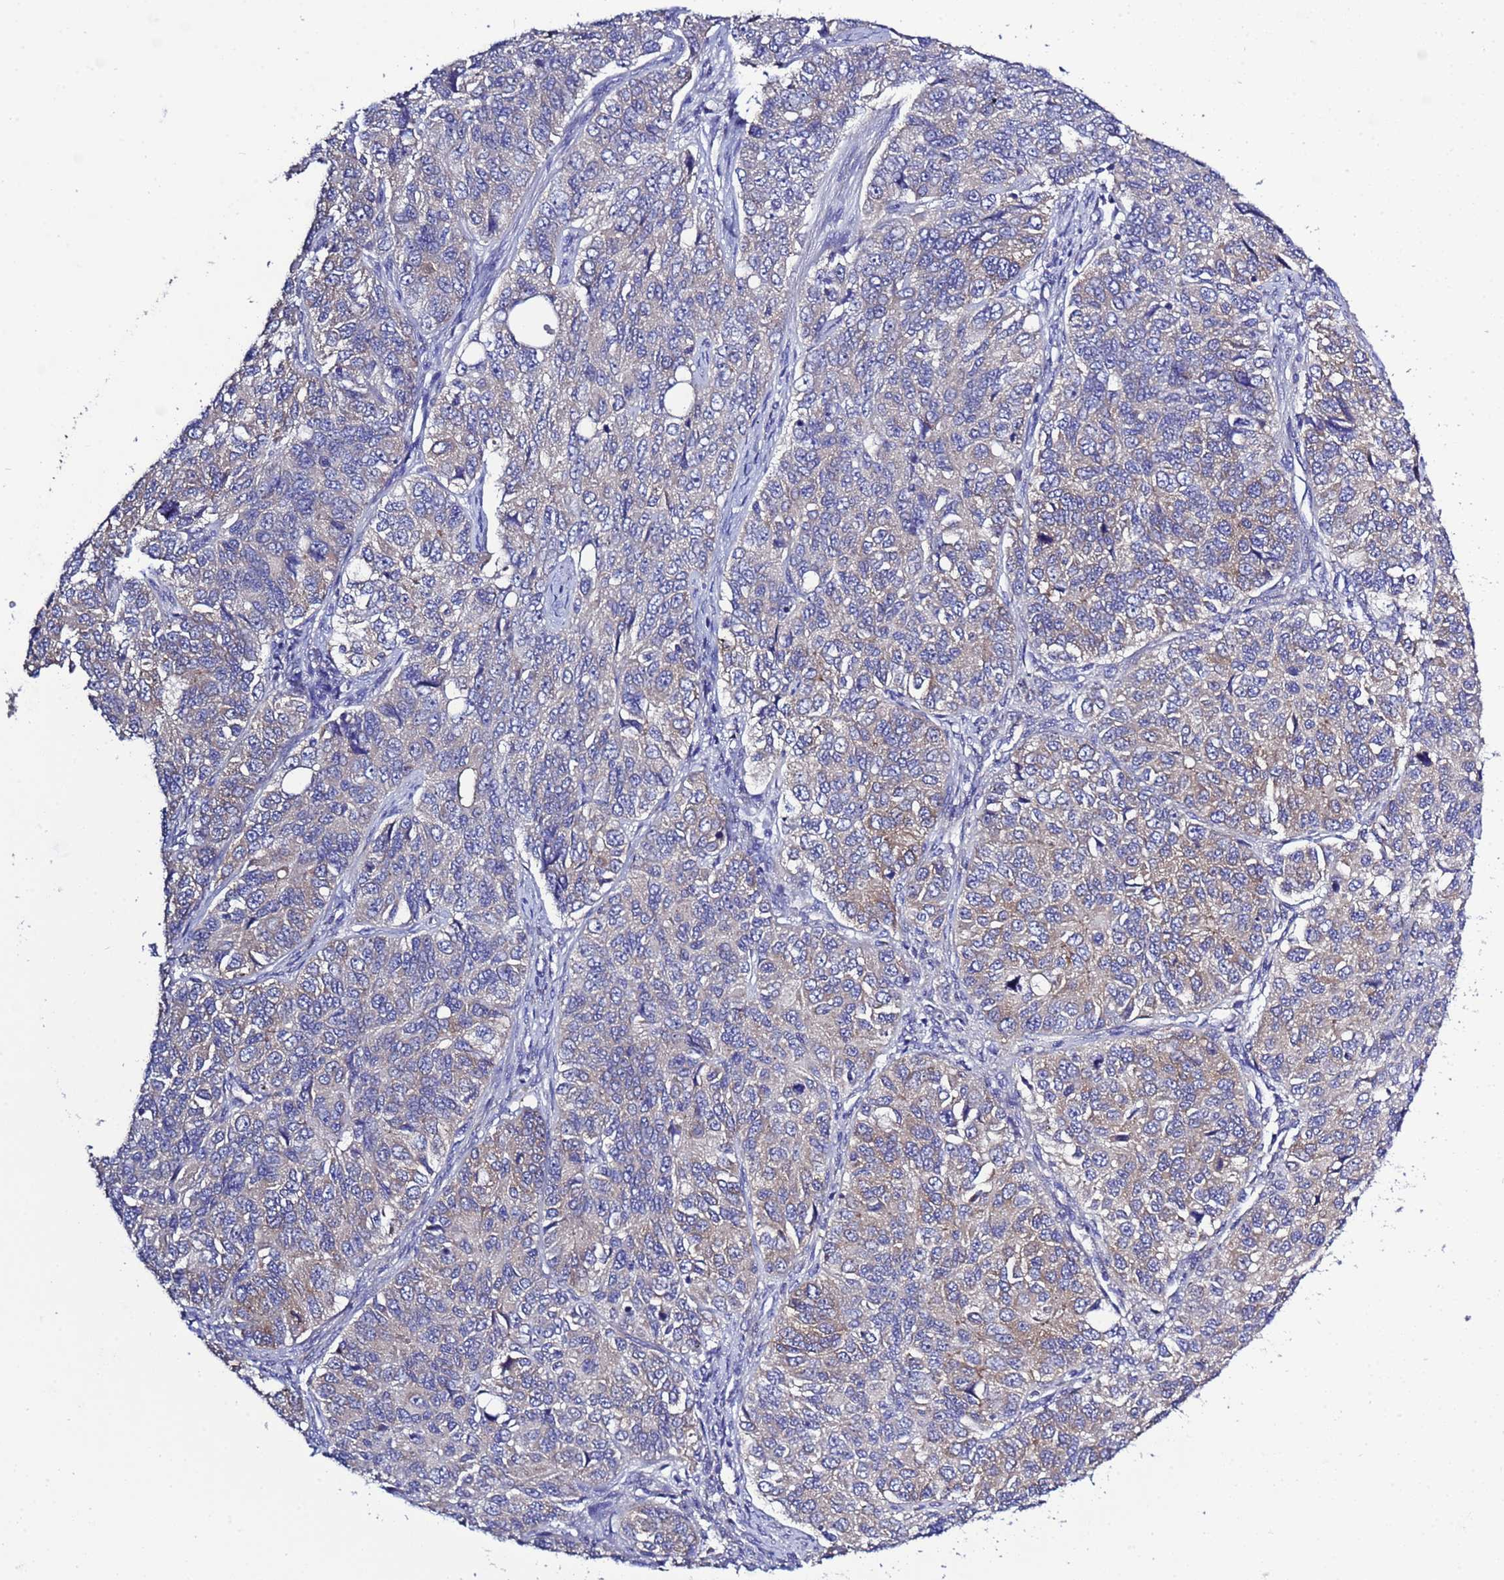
{"staining": {"intensity": "weak", "quantity": "<25%", "location": "cytoplasmic/membranous"}, "tissue": "ovarian cancer", "cell_type": "Tumor cells", "image_type": "cancer", "snomed": [{"axis": "morphology", "description": "Carcinoma, endometroid"}, {"axis": "topography", "description": "Ovary"}], "caption": "This is an immunohistochemistry (IHC) histopathology image of ovarian cancer (endometroid carcinoma). There is no positivity in tumor cells.", "gene": "RC3H2", "patient": {"sex": "female", "age": 51}}